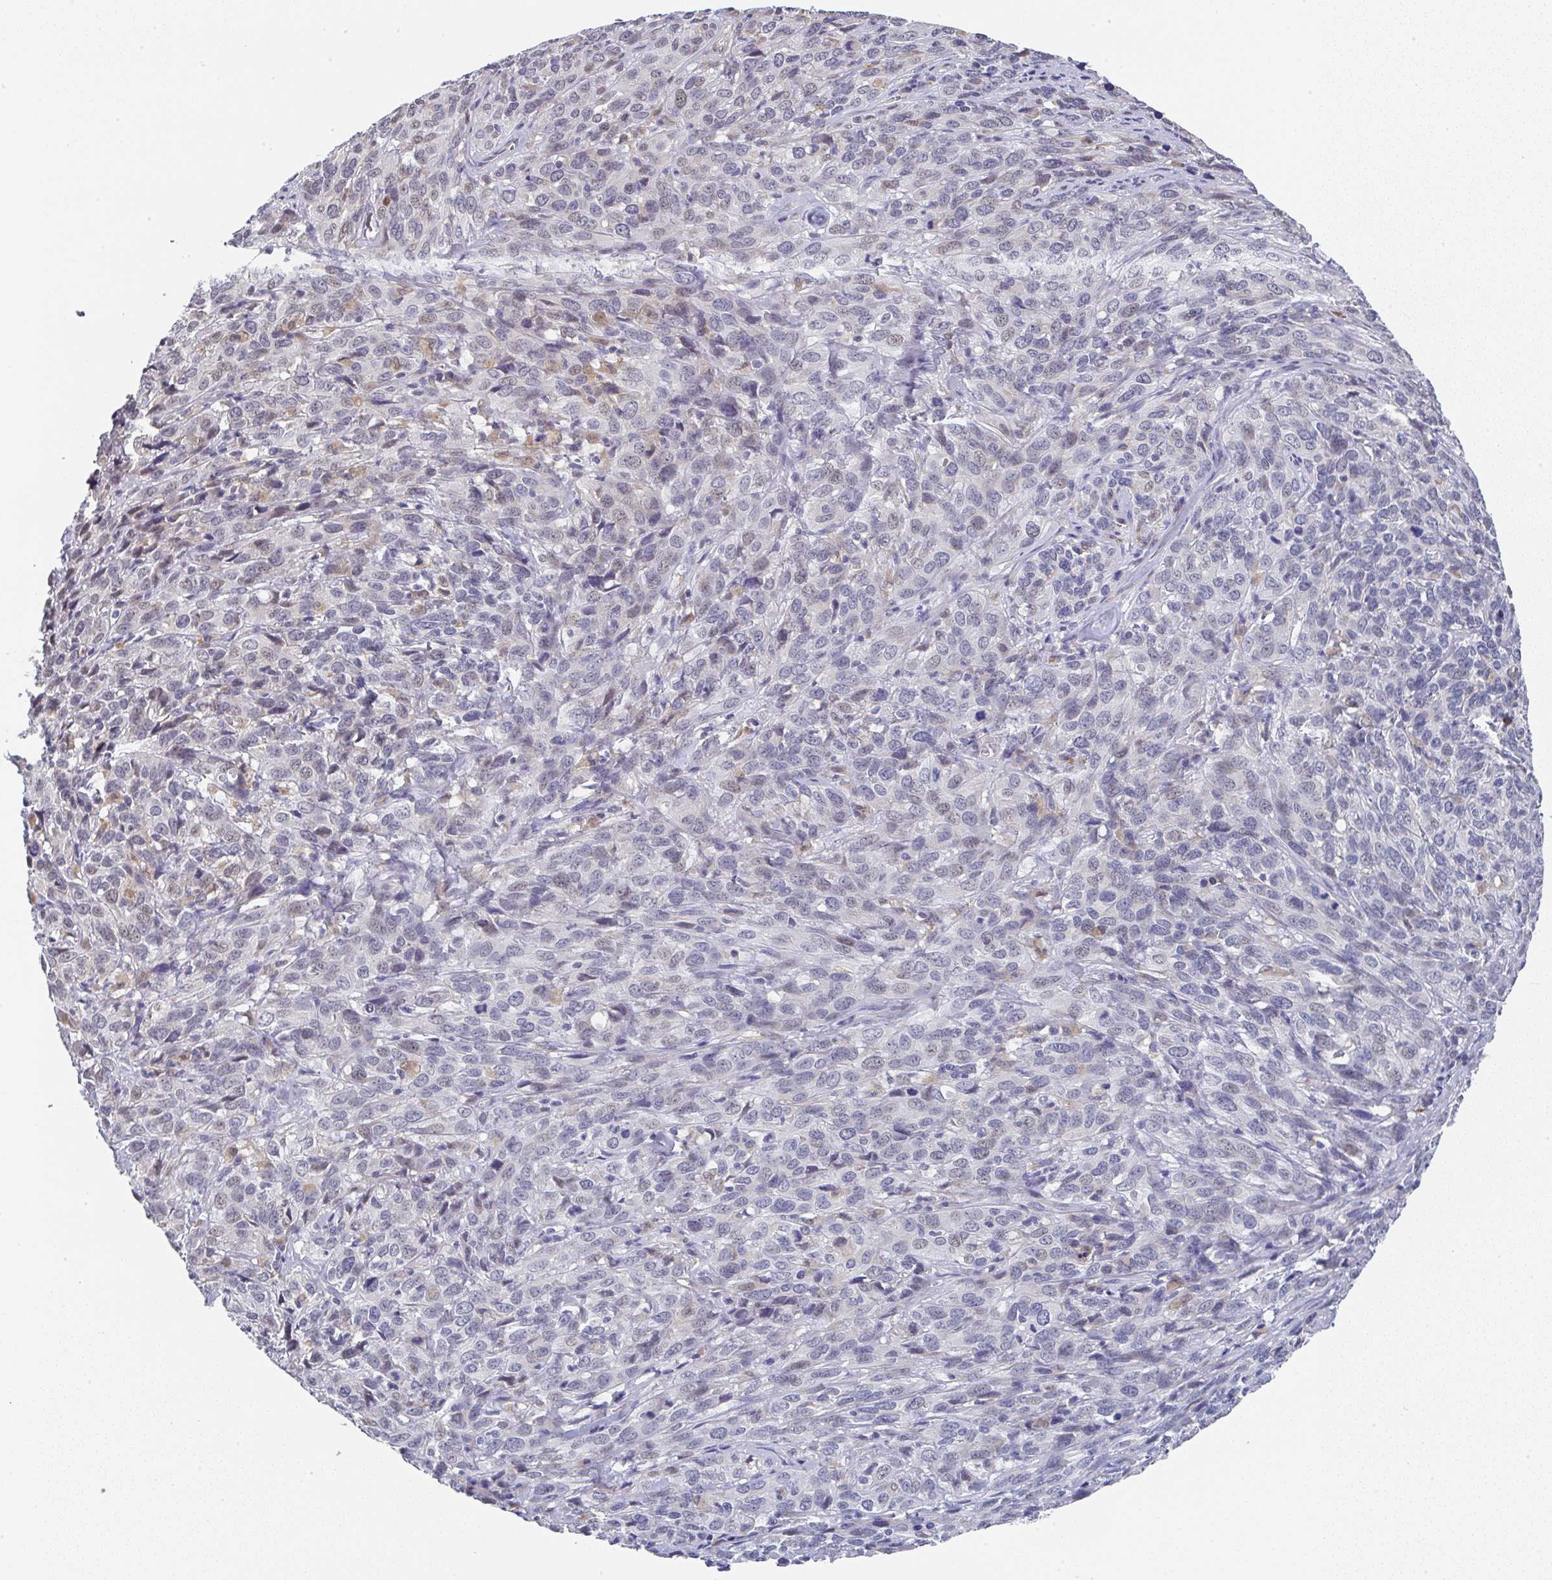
{"staining": {"intensity": "weak", "quantity": "<25%", "location": "nuclear"}, "tissue": "cervical cancer", "cell_type": "Tumor cells", "image_type": "cancer", "snomed": [{"axis": "morphology", "description": "Squamous cell carcinoma, NOS"}, {"axis": "topography", "description": "Cervix"}], "caption": "Tumor cells are negative for protein expression in human cervical cancer. (DAB immunohistochemistry (IHC), high magnification).", "gene": "NCF1", "patient": {"sex": "female", "age": 51}}